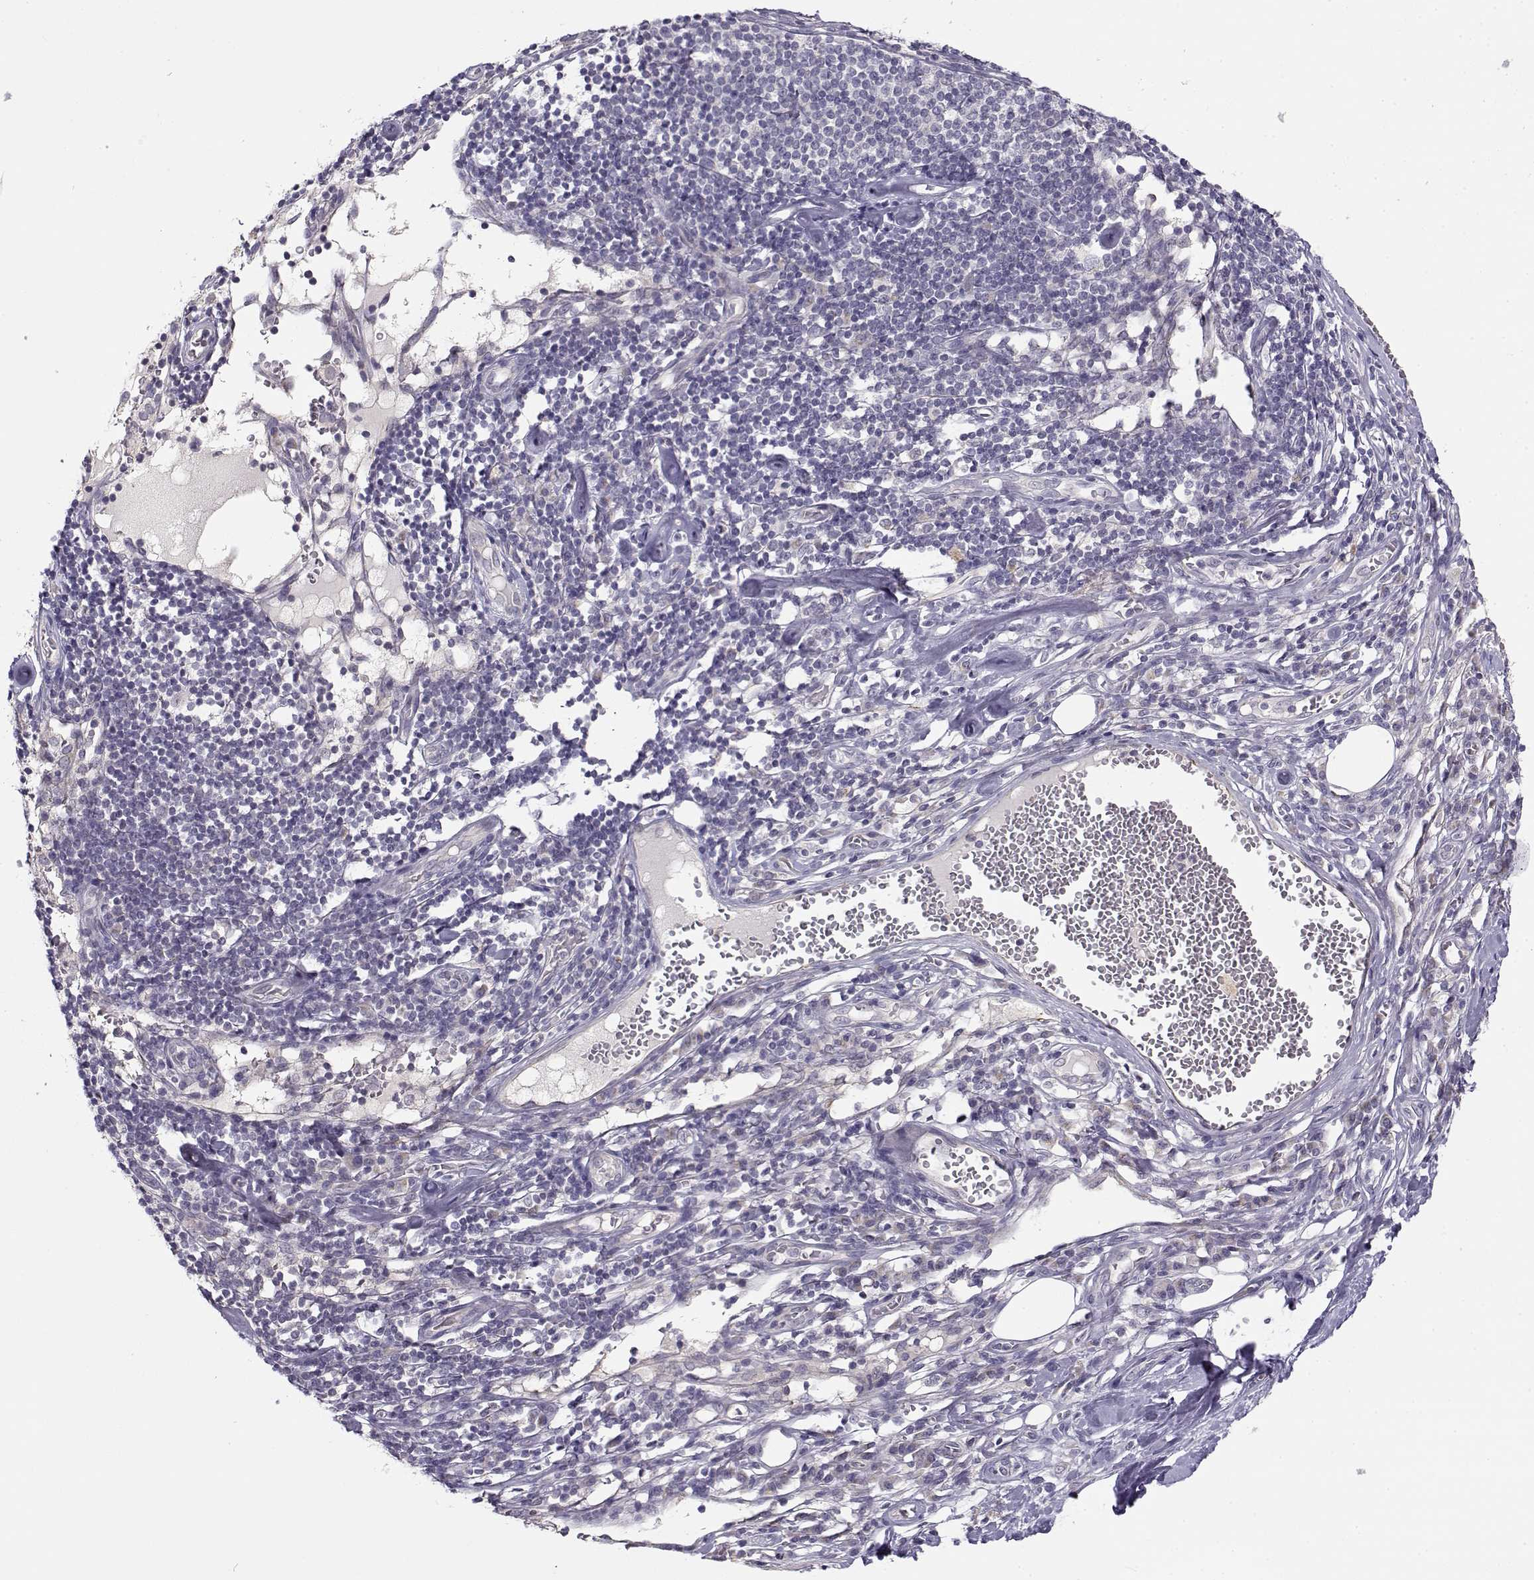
{"staining": {"intensity": "negative", "quantity": "none", "location": "none"}, "tissue": "melanoma", "cell_type": "Tumor cells", "image_type": "cancer", "snomed": [{"axis": "morphology", "description": "Malignant melanoma, Metastatic site"}, {"axis": "topography", "description": "Lymph node"}], "caption": "Malignant melanoma (metastatic site) was stained to show a protein in brown. There is no significant positivity in tumor cells.", "gene": "TMEM145", "patient": {"sex": "female", "age": 64}}